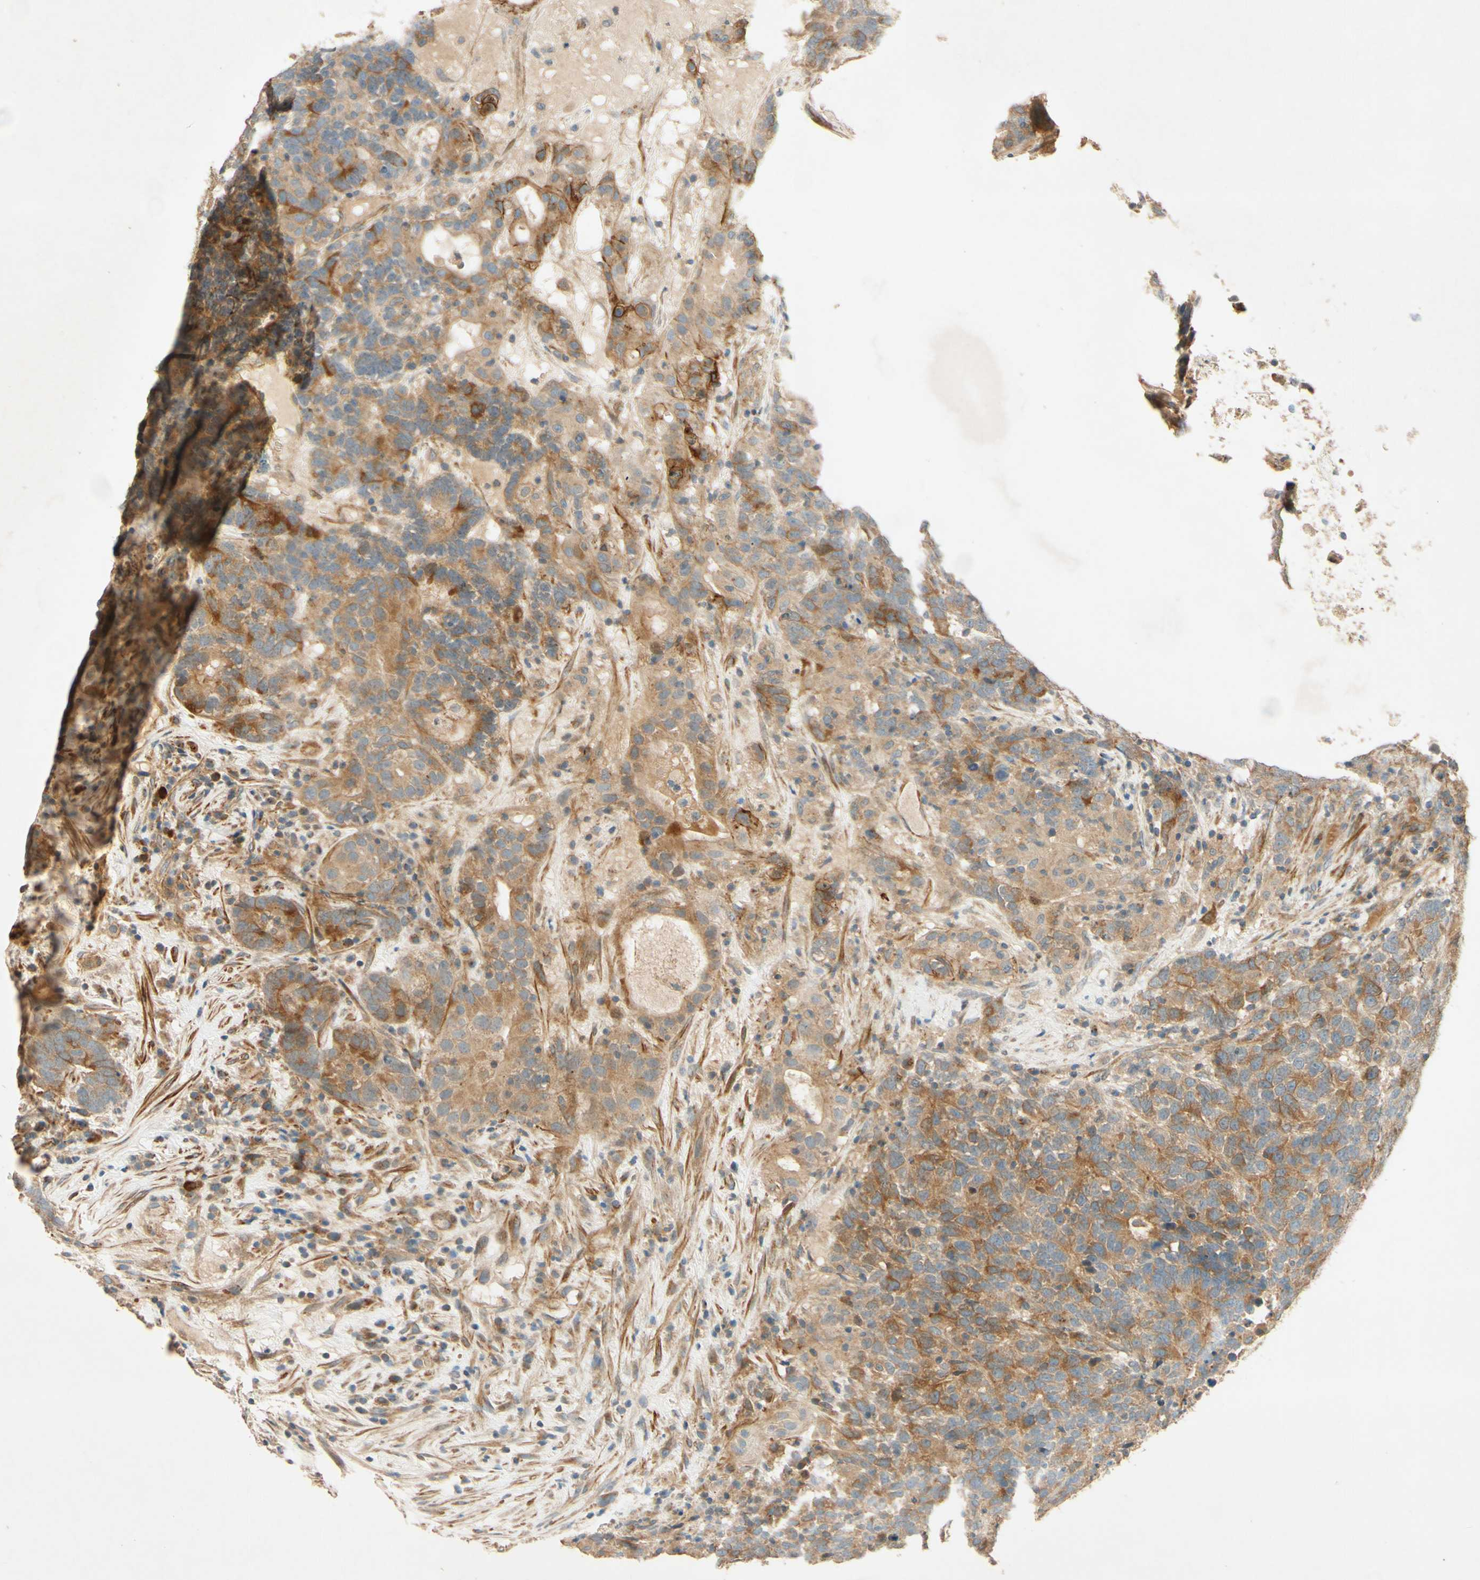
{"staining": {"intensity": "moderate", "quantity": ">75%", "location": "cytoplasmic/membranous"}, "tissue": "testis cancer", "cell_type": "Tumor cells", "image_type": "cancer", "snomed": [{"axis": "morphology", "description": "Carcinoma, Embryonal, NOS"}, {"axis": "topography", "description": "Testis"}], "caption": "Tumor cells demonstrate medium levels of moderate cytoplasmic/membranous positivity in approximately >75% of cells in testis cancer (embryonal carcinoma).", "gene": "ADAM17", "patient": {"sex": "male", "age": 26}}